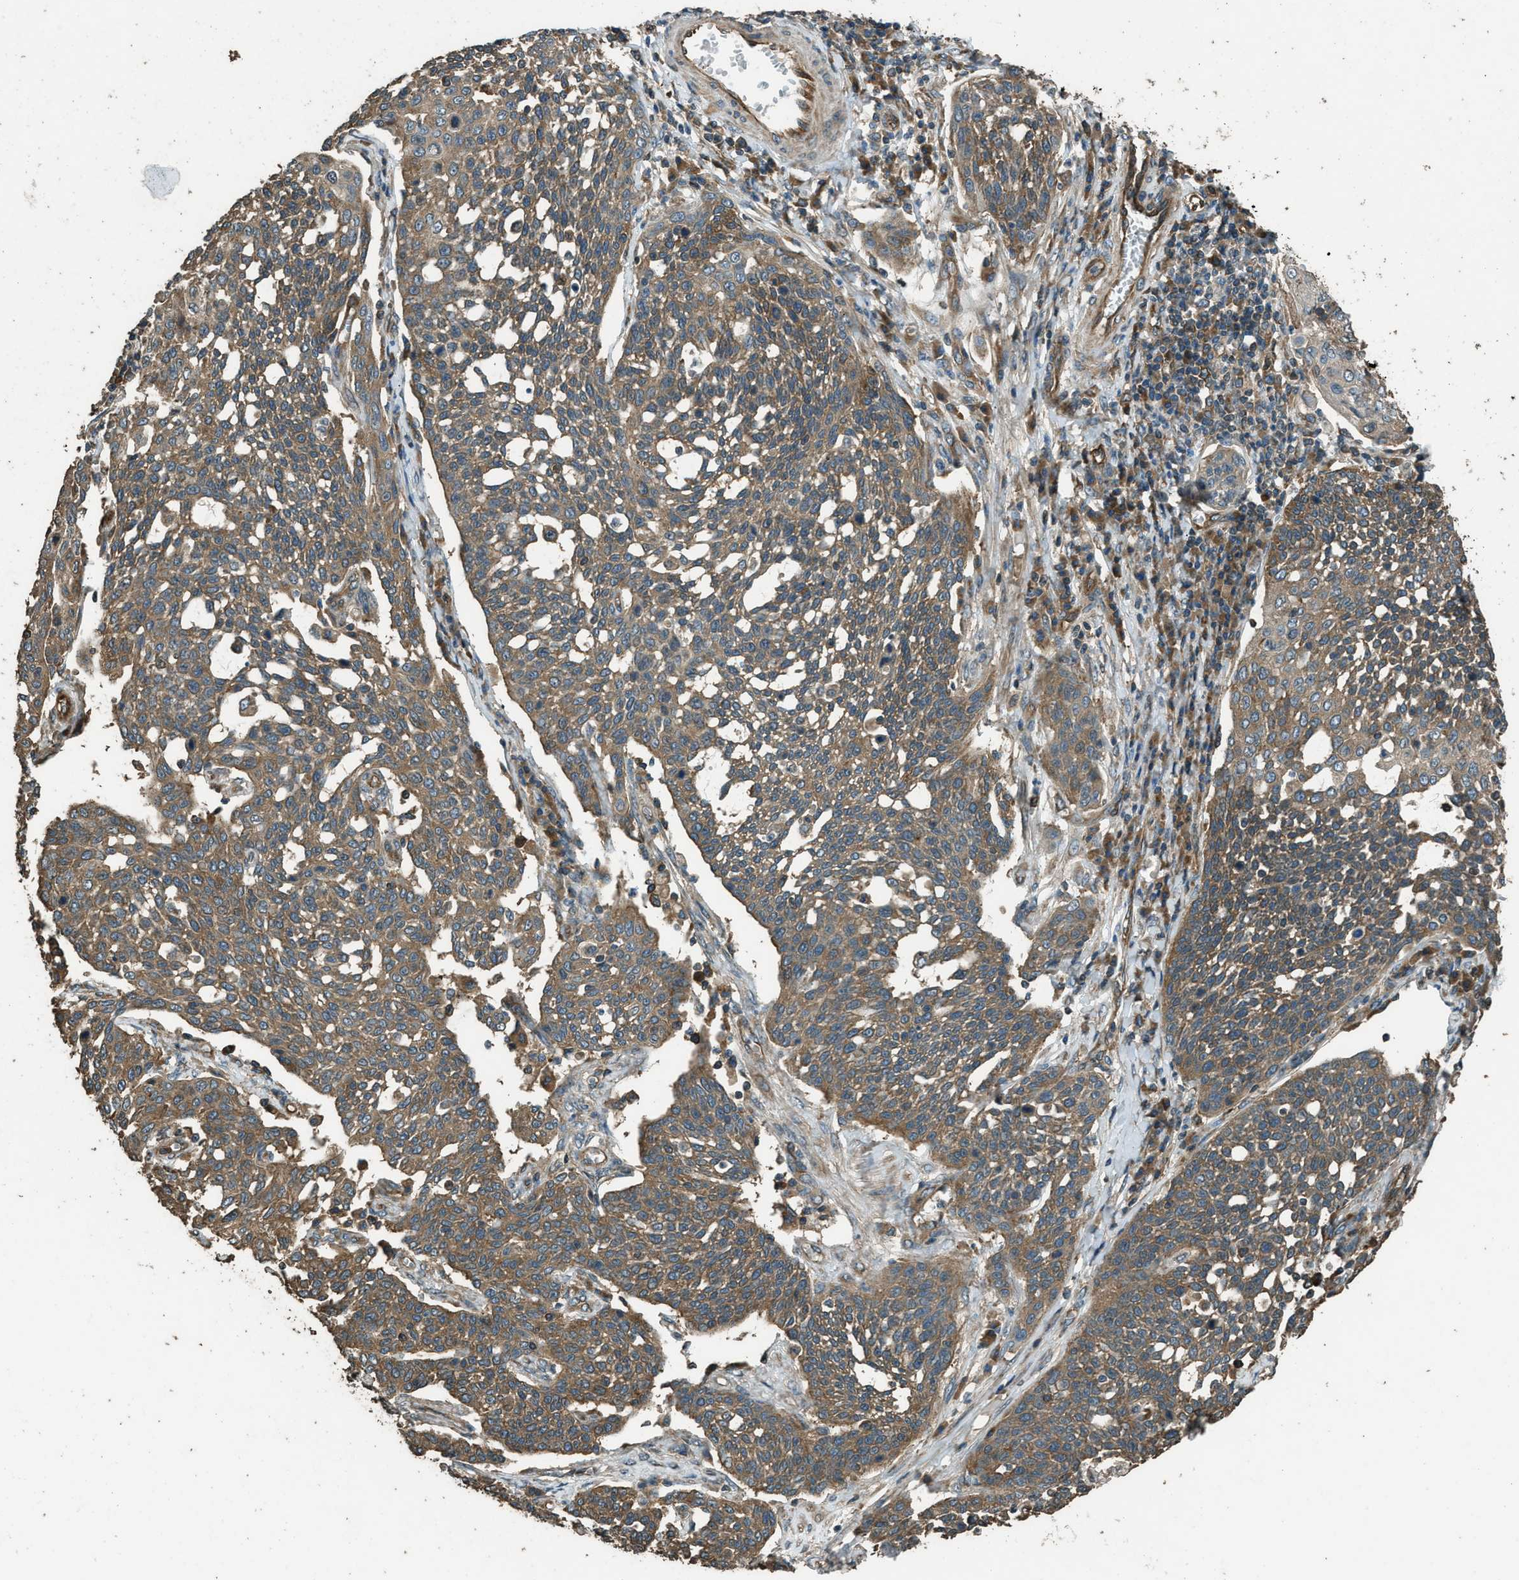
{"staining": {"intensity": "moderate", "quantity": ">75%", "location": "cytoplasmic/membranous"}, "tissue": "cervical cancer", "cell_type": "Tumor cells", "image_type": "cancer", "snomed": [{"axis": "morphology", "description": "Squamous cell carcinoma, NOS"}, {"axis": "topography", "description": "Cervix"}], "caption": "Human cervical cancer (squamous cell carcinoma) stained with a brown dye demonstrates moderate cytoplasmic/membranous positive positivity in approximately >75% of tumor cells.", "gene": "MARS1", "patient": {"sex": "female", "age": 34}}